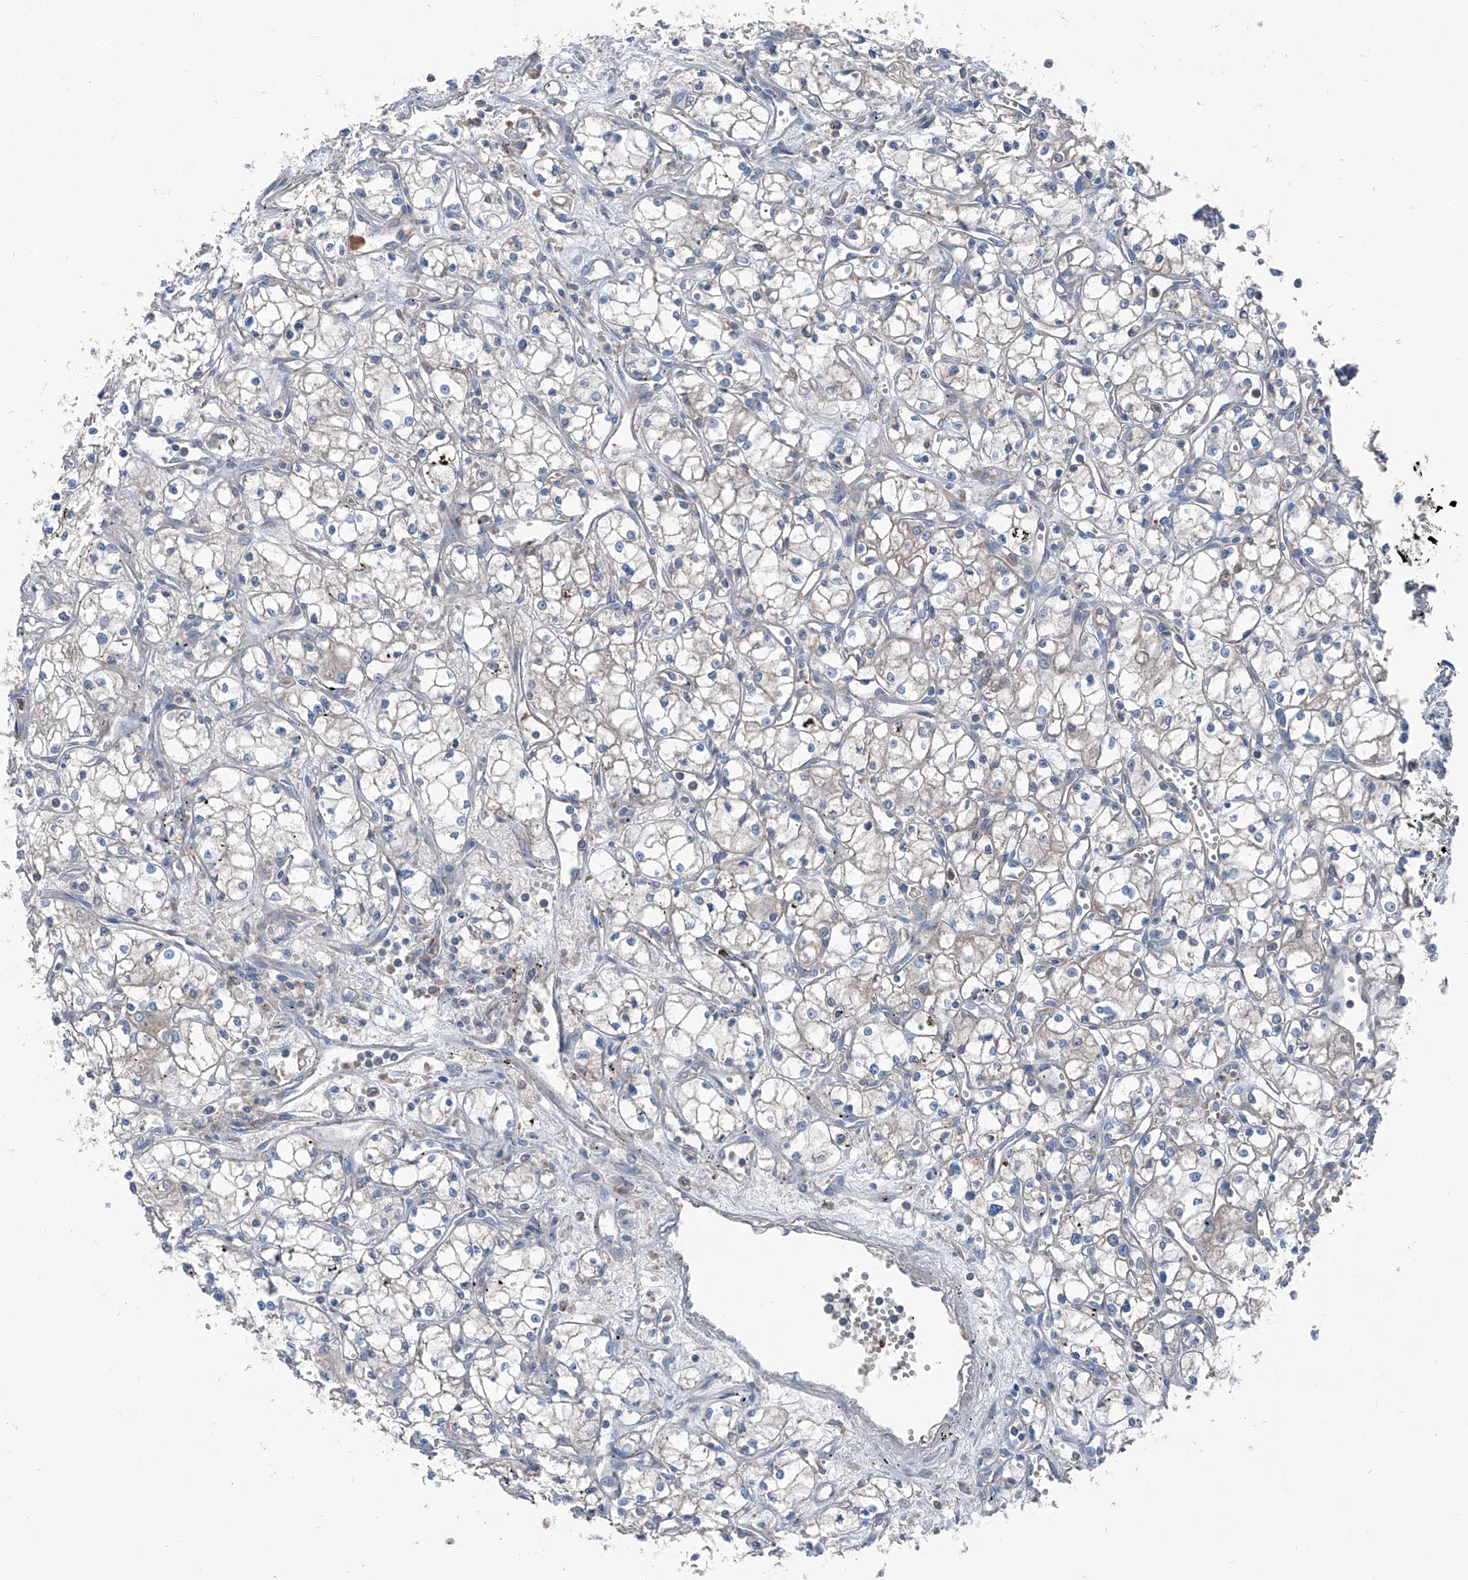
{"staining": {"intensity": "negative", "quantity": "none", "location": "none"}, "tissue": "renal cancer", "cell_type": "Tumor cells", "image_type": "cancer", "snomed": [{"axis": "morphology", "description": "Adenocarcinoma, NOS"}, {"axis": "topography", "description": "Kidney"}], "caption": "High magnification brightfield microscopy of adenocarcinoma (renal) stained with DAB (brown) and counterstained with hematoxylin (blue): tumor cells show no significant staining. Brightfield microscopy of IHC stained with DAB (brown) and hematoxylin (blue), captured at high magnification.", "gene": "GPAT3", "patient": {"sex": "male", "age": 59}}